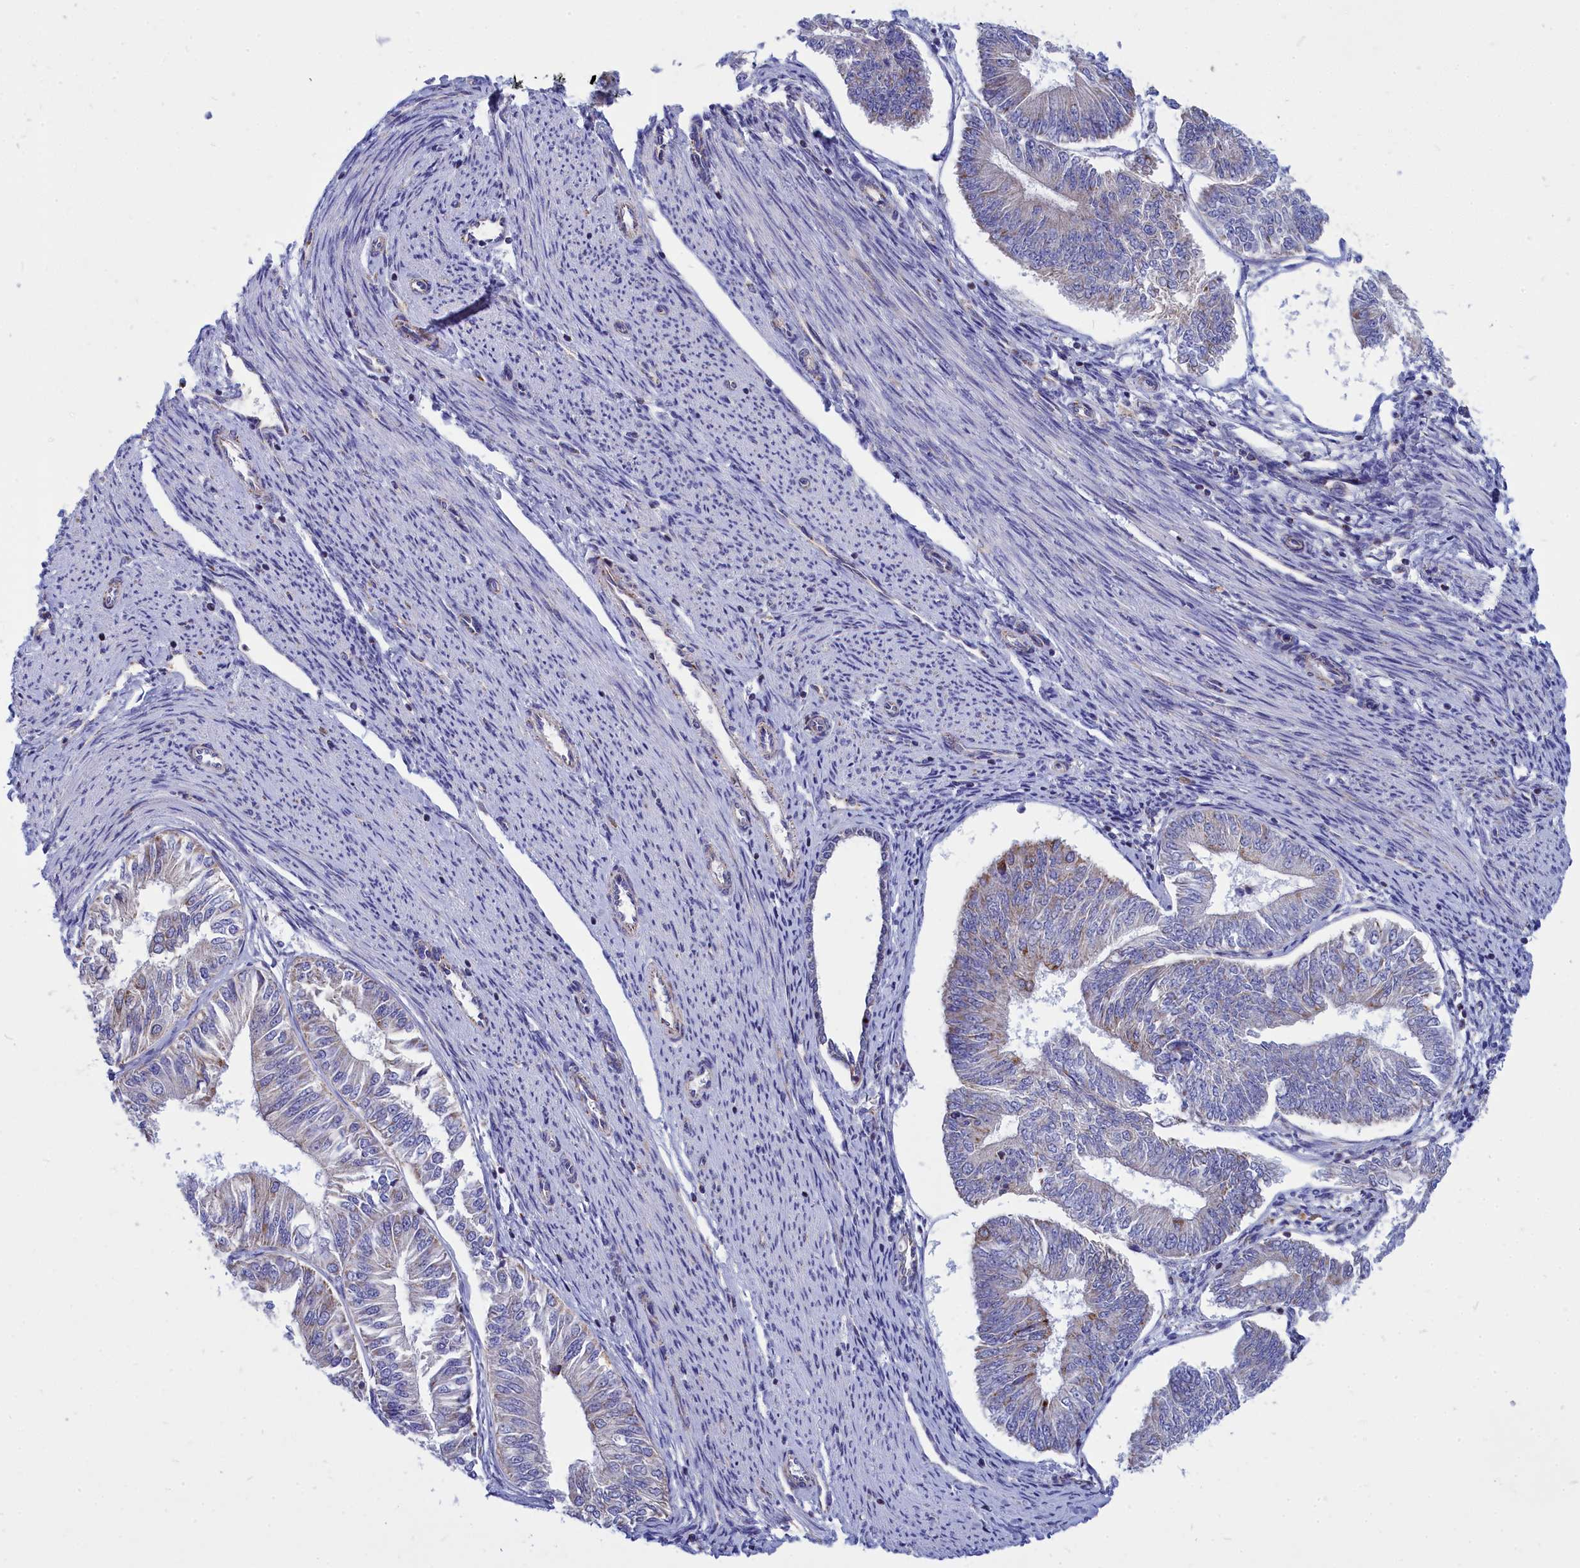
{"staining": {"intensity": "negative", "quantity": "none", "location": "none"}, "tissue": "endometrial cancer", "cell_type": "Tumor cells", "image_type": "cancer", "snomed": [{"axis": "morphology", "description": "Adenocarcinoma, NOS"}, {"axis": "topography", "description": "Endometrium"}], "caption": "An IHC micrograph of endometrial adenocarcinoma is shown. There is no staining in tumor cells of endometrial adenocarcinoma.", "gene": "CCRL2", "patient": {"sex": "female", "age": 58}}